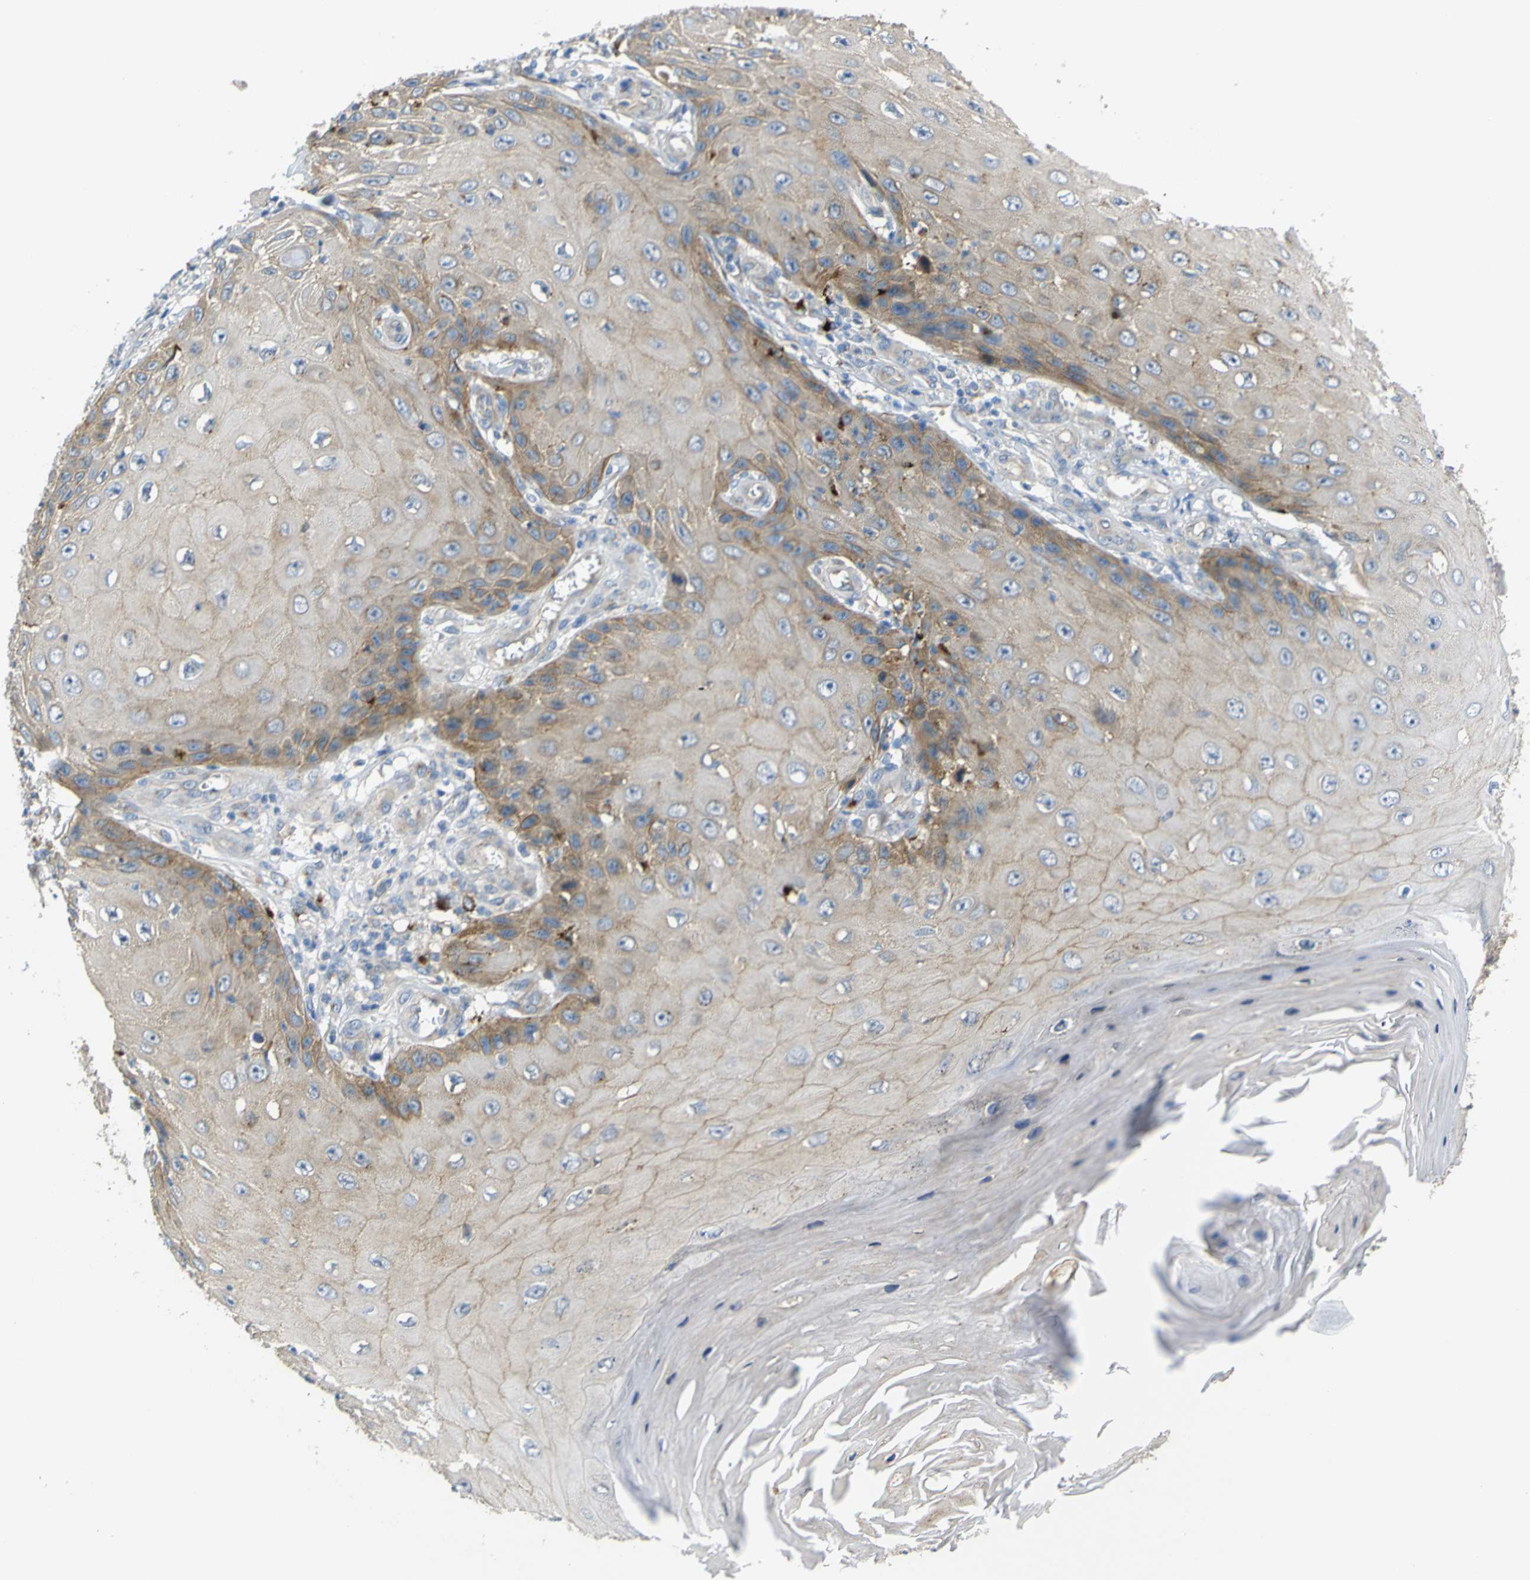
{"staining": {"intensity": "moderate", "quantity": ">75%", "location": "cytoplasmic/membranous"}, "tissue": "skin cancer", "cell_type": "Tumor cells", "image_type": "cancer", "snomed": [{"axis": "morphology", "description": "Squamous cell carcinoma, NOS"}, {"axis": "topography", "description": "Skin"}], "caption": "Skin cancer (squamous cell carcinoma) stained for a protein demonstrates moderate cytoplasmic/membranous positivity in tumor cells.", "gene": "SYPL1", "patient": {"sex": "female", "age": 73}}